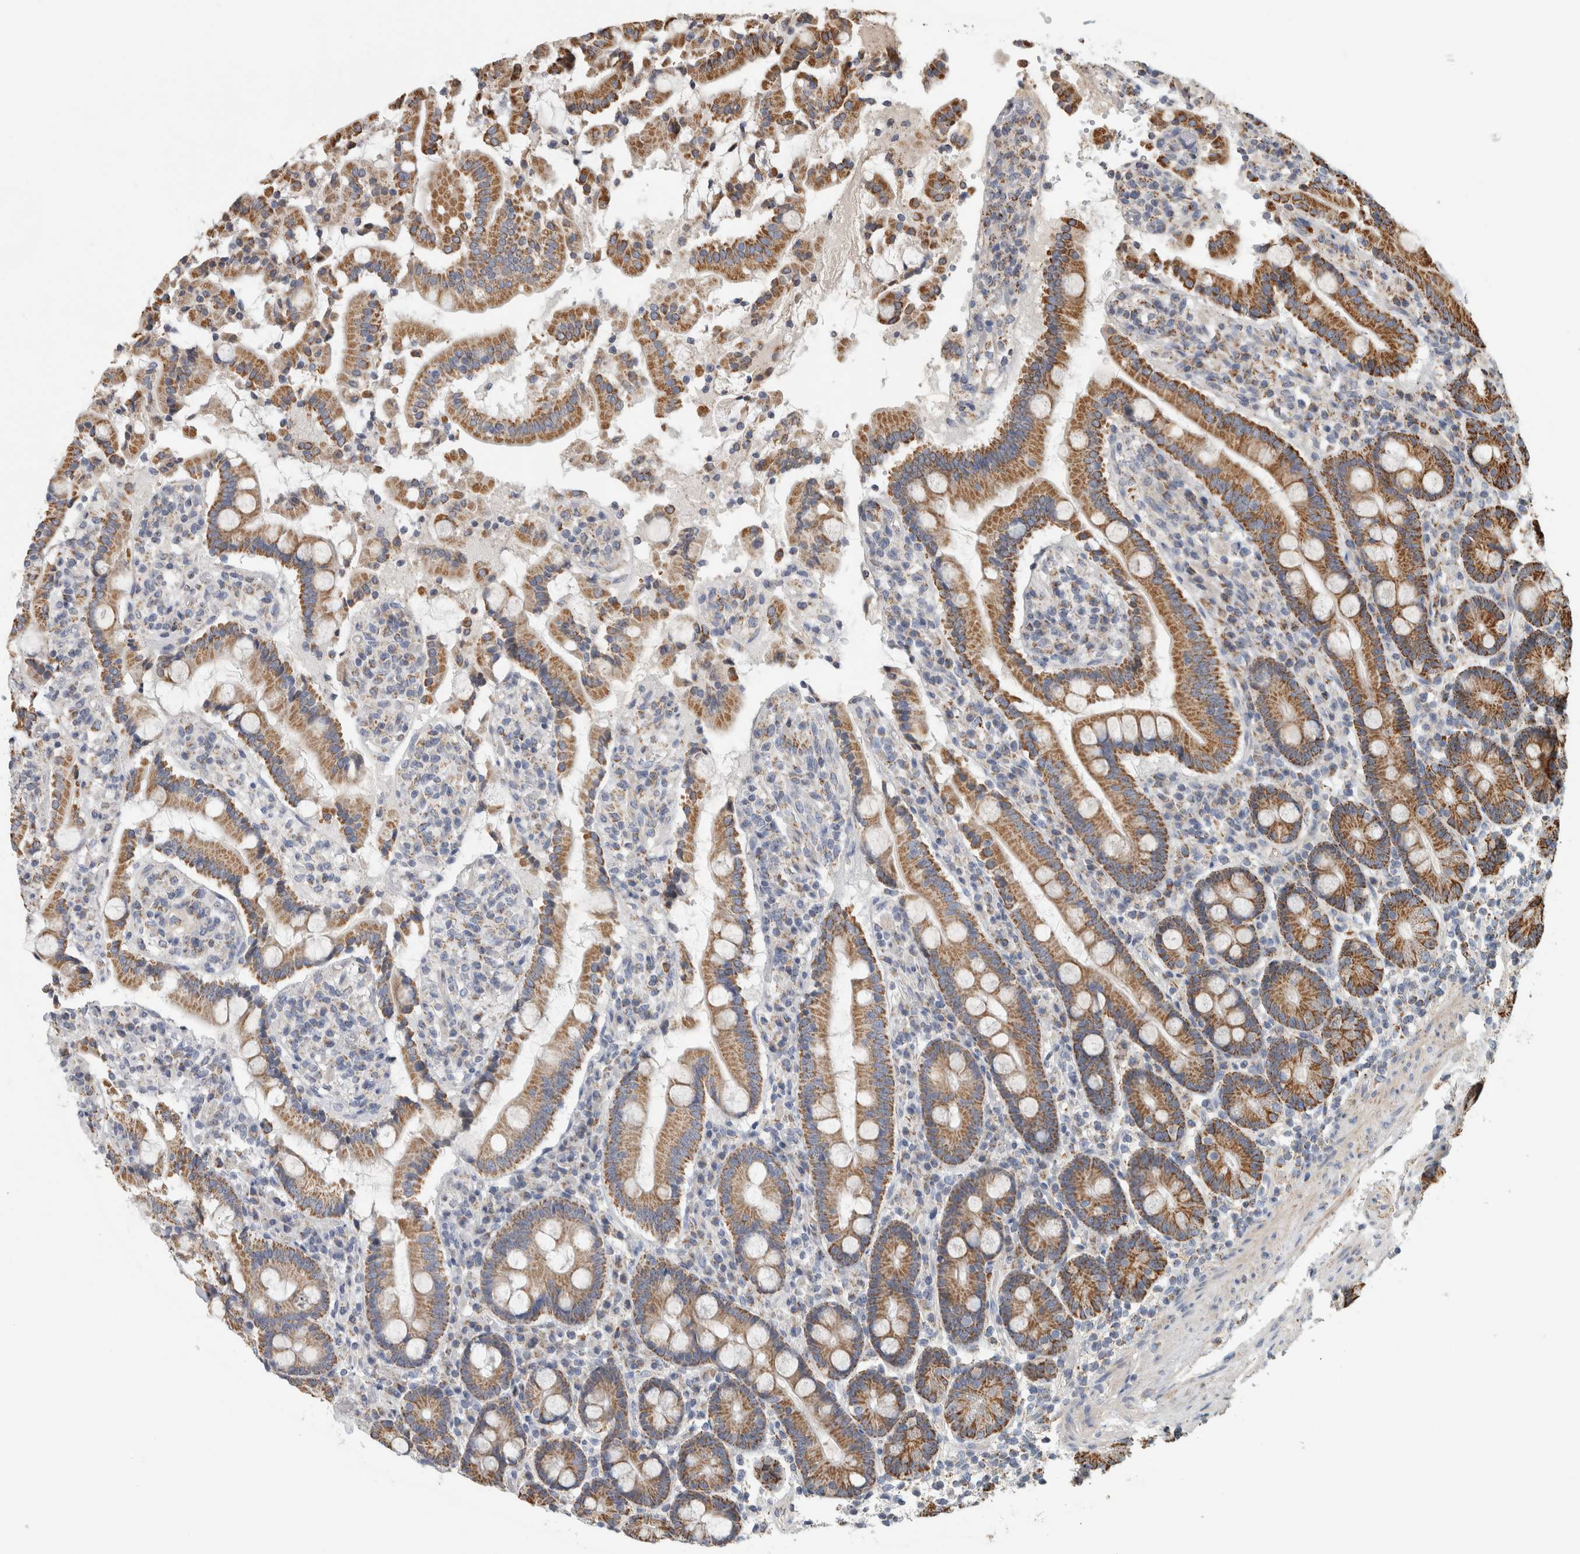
{"staining": {"intensity": "moderate", "quantity": ">75%", "location": "cytoplasmic/membranous"}, "tissue": "duodenum", "cell_type": "Glandular cells", "image_type": "normal", "snomed": [{"axis": "morphology", "description": "Normal tissue, NOS"}, {"axis": "topography", "description": "Small intestine, NOS"}], "caption": "A micrograph showing moderate cytoplasmic/membranous positivity in approximately >75% of glandular cells in unremarkable duodenum, as visualized by brown immunohistochemical staining.", "gene": "ST8SIA1", "patient": {"sex": "female", "age": 71}}